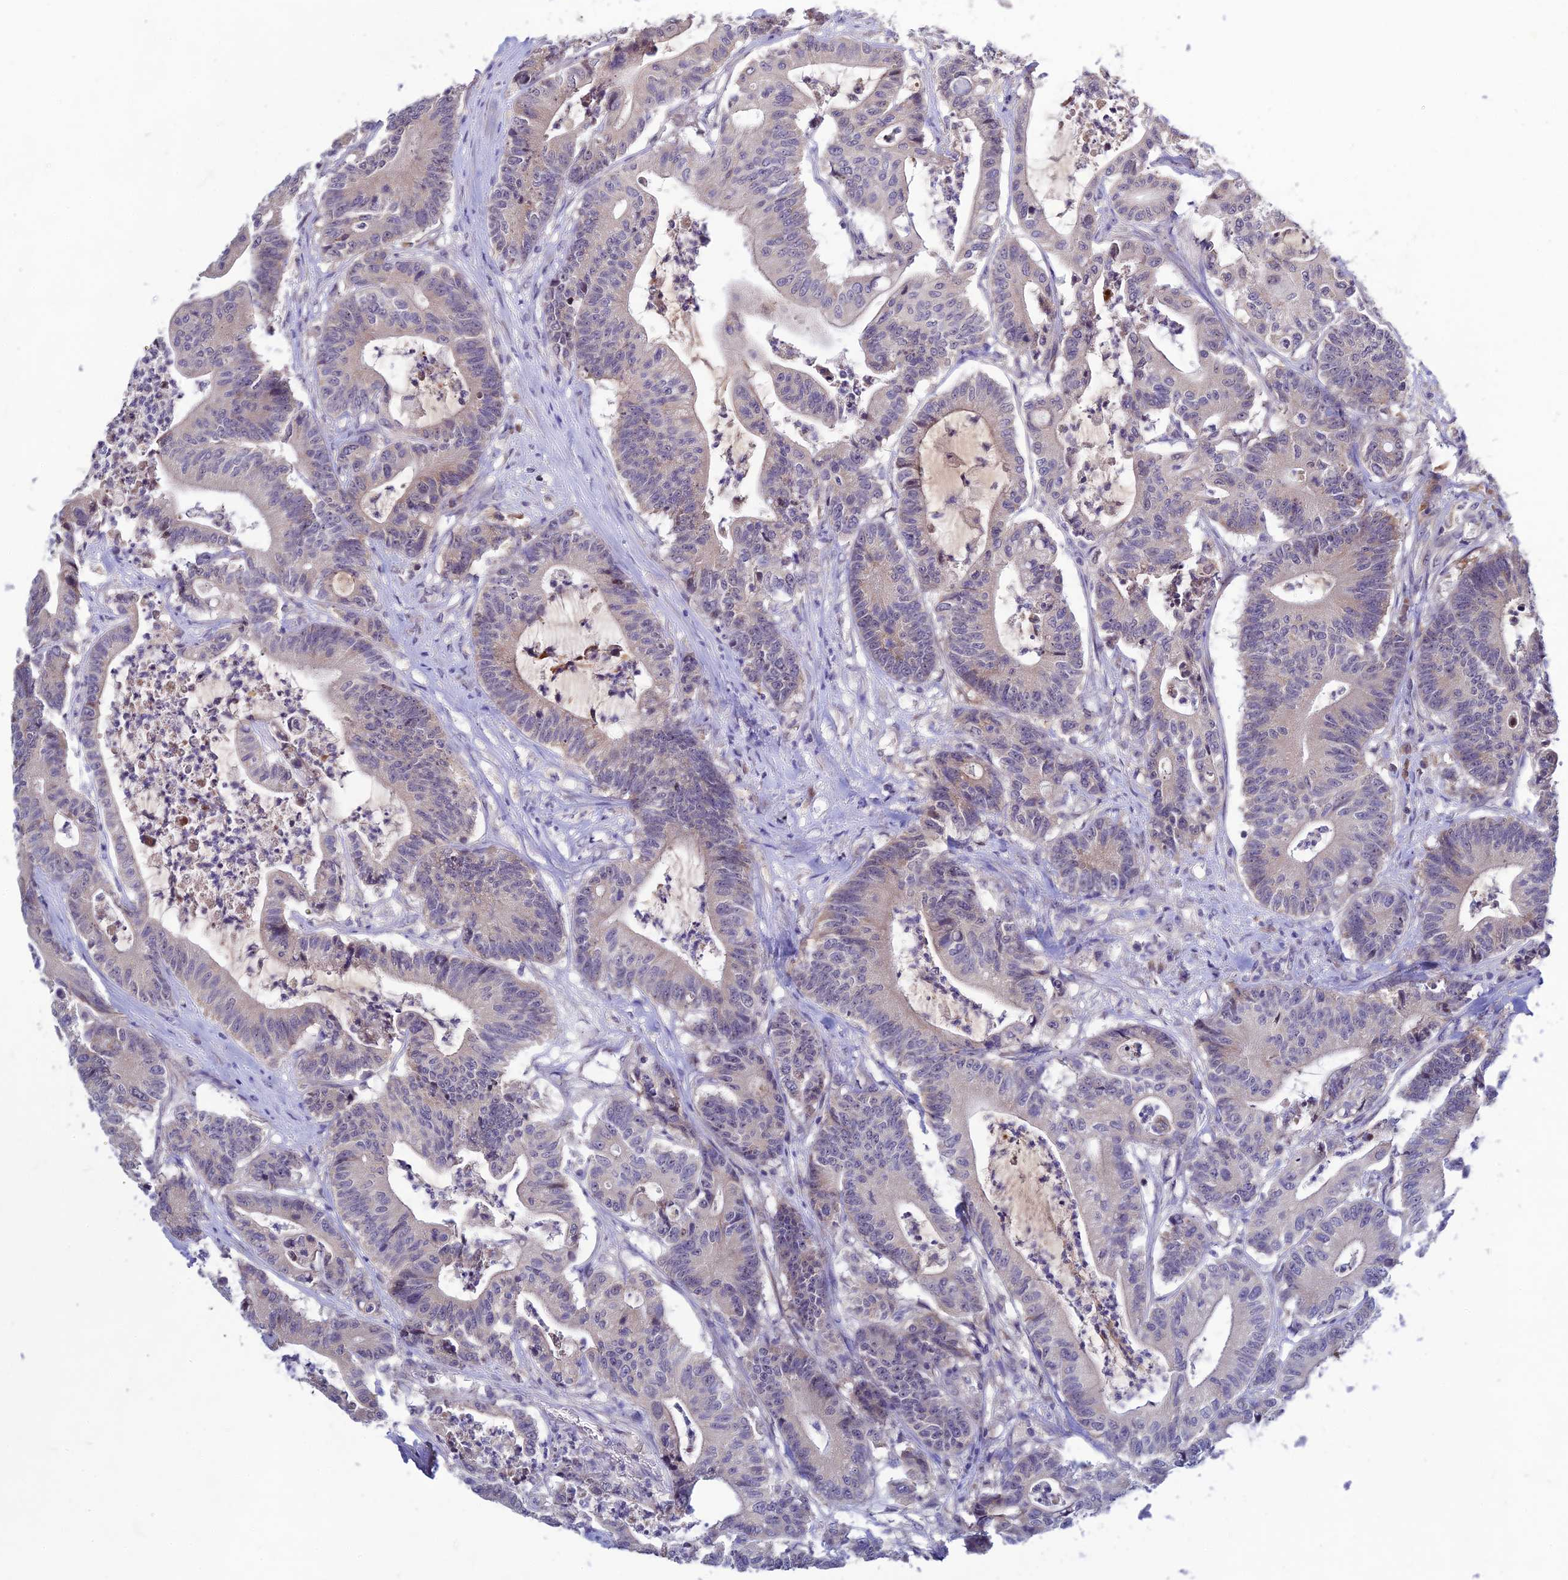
{"staining": {"intensity": "negative", "quantity": "none", "location": "none"}, "tissue": "colorectal cancer", "cell_type": "Tumor cells", "image_type": "cancer", "snomed": [{"axis": "morphology", "description": "Adenocarcinoma, NOS"}, {"axis": "topography", "description": "Colon"}], "caption": "Immunohistochemistry (IHC) image of human colorectal cancer stained for a protein (brown), which reveals no expression in tumor cells.", "gene": "CHST5", "patient": {"sex": "female", "age": 84}}